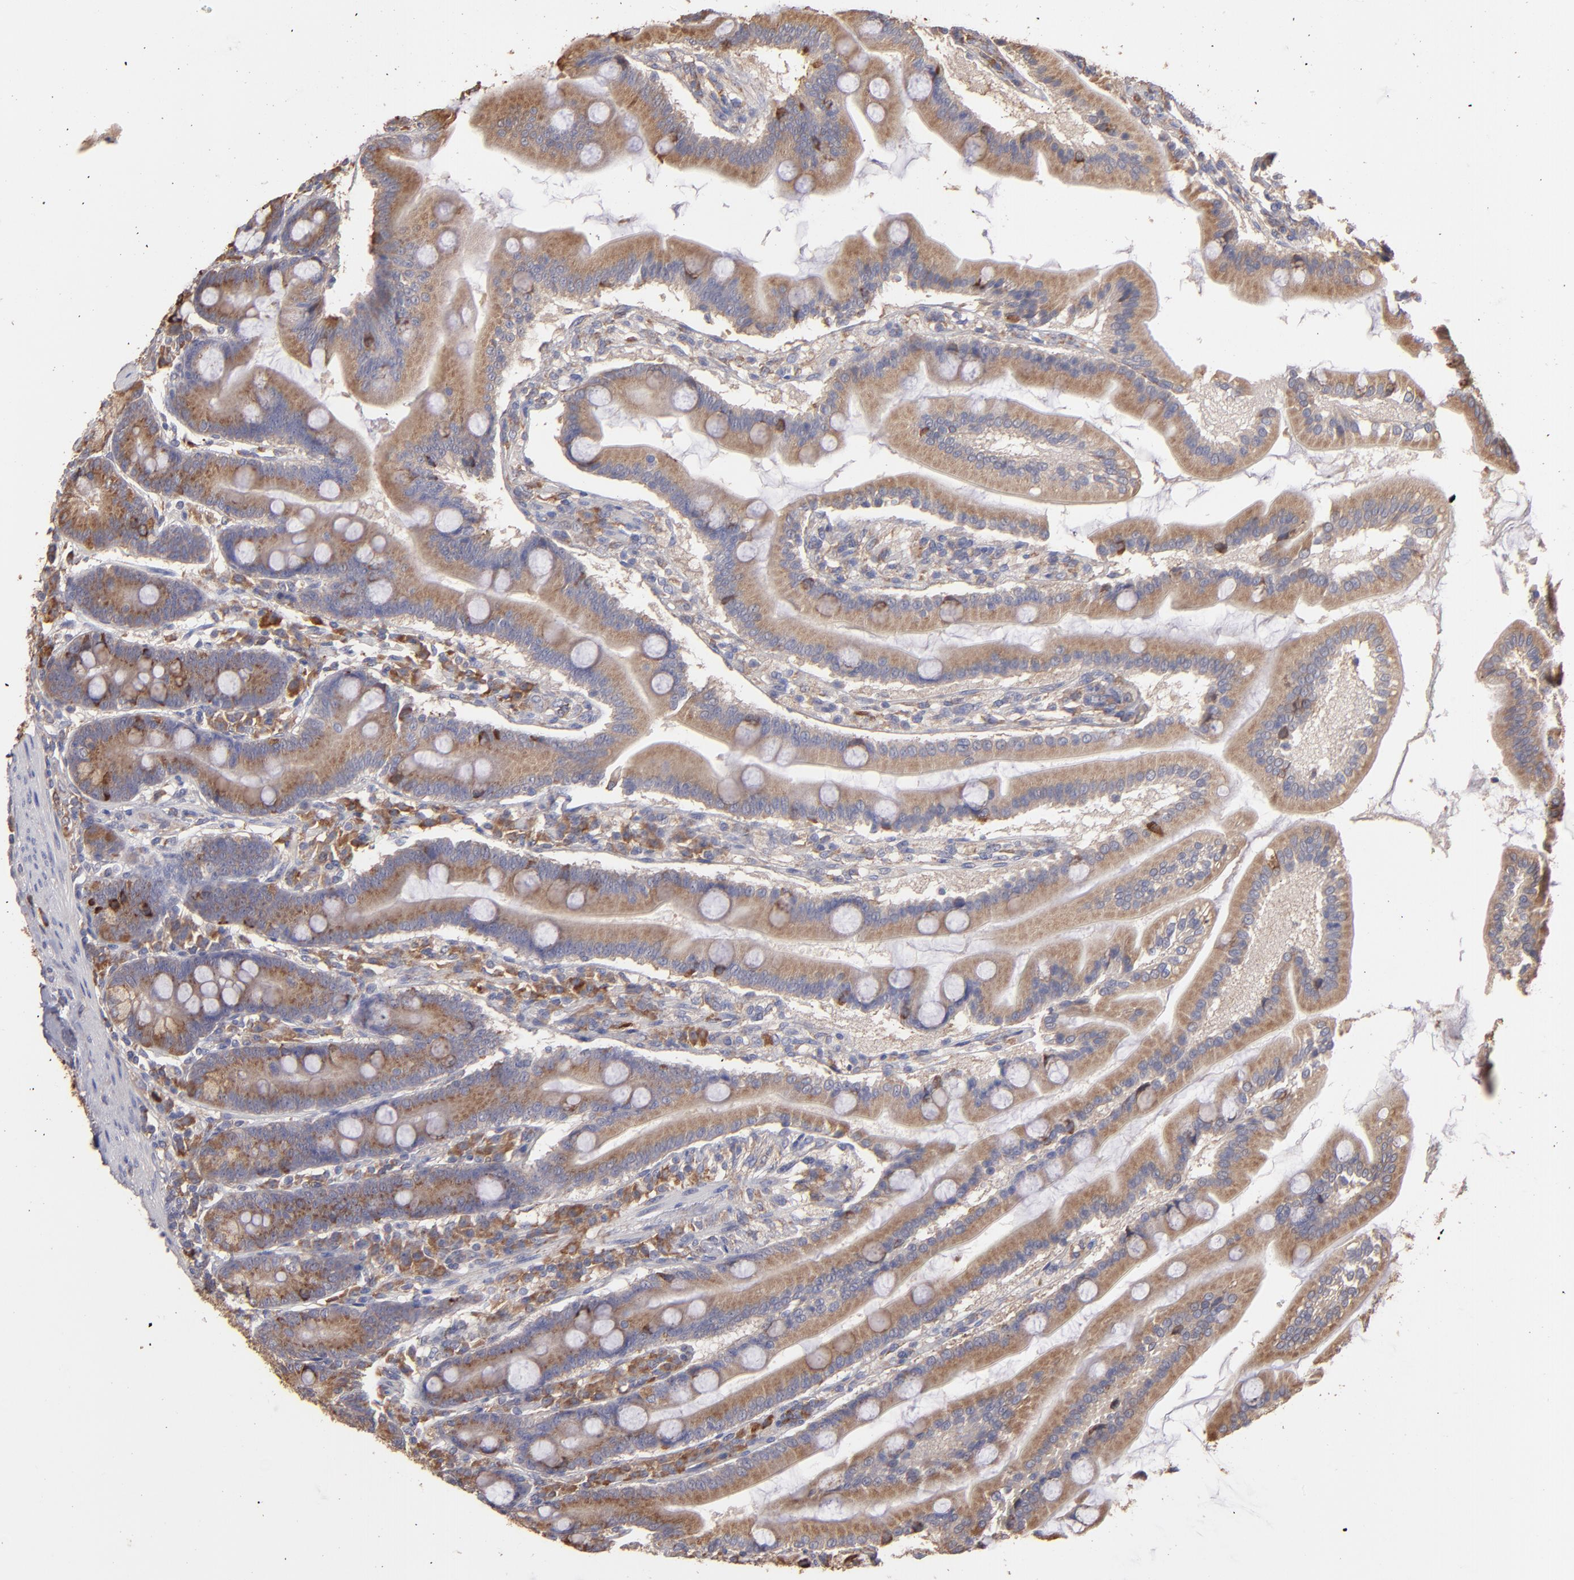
{"staining": {"intensity": "weak", "quantity": ">75%", "location": "cytoplasmic/membranous"}, "tissue": "duodenum", "cell_type": "Glandular cells", "image_type": "normal", "snomed": [{"axis": "morphology", "description": "Normal tissue, NOS"}, {"axis": "topography", "description": "Duodenum"}], "caption": "Human duodenum stained for a protein (brown) exhibits weak cytoplasmic/membranous positive positivity in about >75% of glandular cells.", "gene": "NFKBIE", "patient": {"sex": "female", "age": 64}}